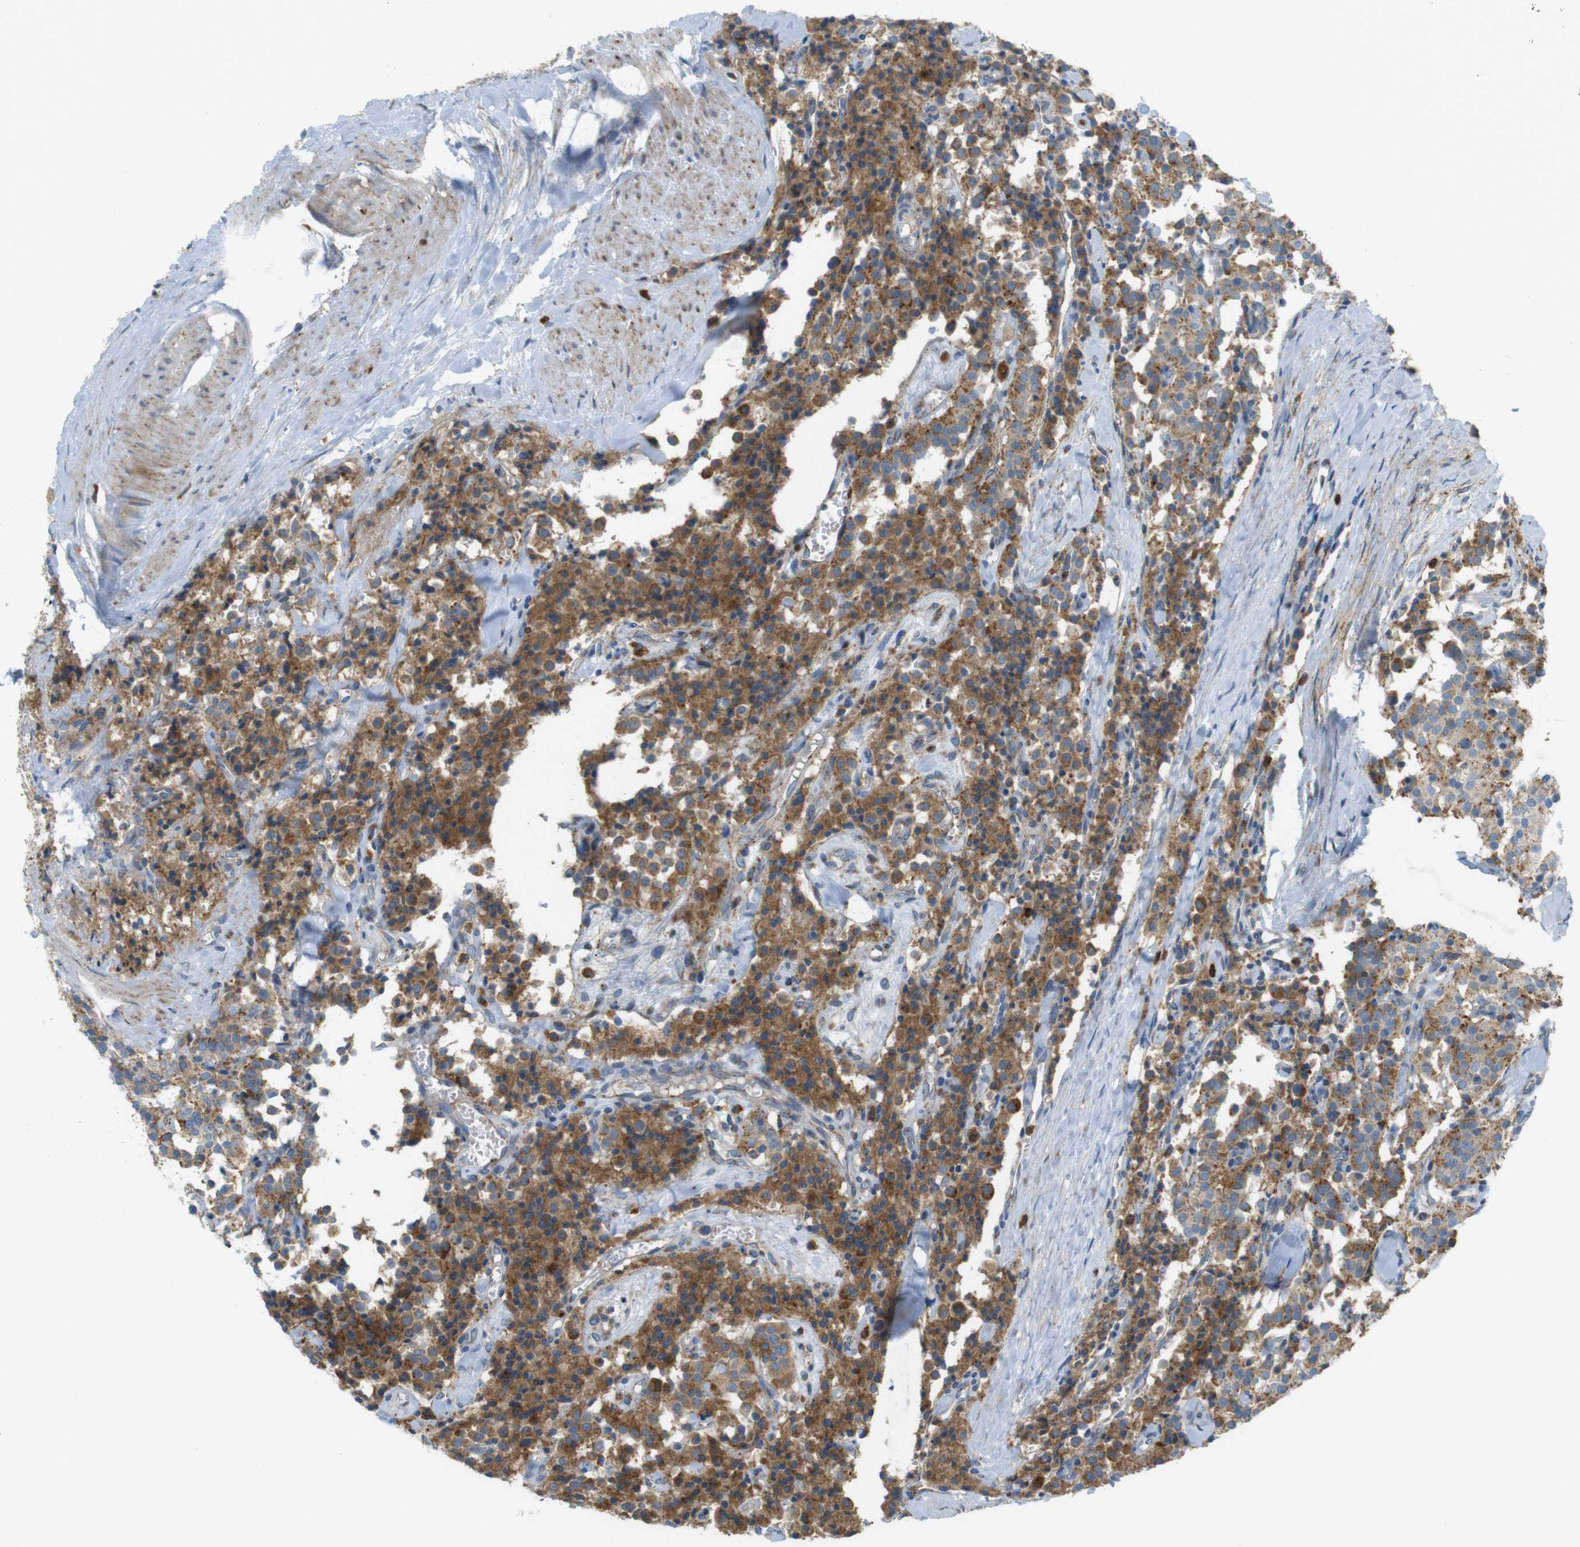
{"staining": {"intensity": "moderate", "quantity": ">75%", "location": "cytoplasmic/membranous"}, "tissue": "carcinoid", "cell_type": "Tumor cells", "image_type": "cancer", "snomed": [{"axis": "morphology", "description": "Carcinoid, malignant, NOS"}, {"axis": "topography", "description": "Lung"}], "caption": "Carcinoid (malignant) stained with a brown dye exhibits moderate cytoplasmic/membranous positive expression in about >75% of tumor cells.", "gene": "LAMP1", "patient": {"sex": "male", "age": 30}}